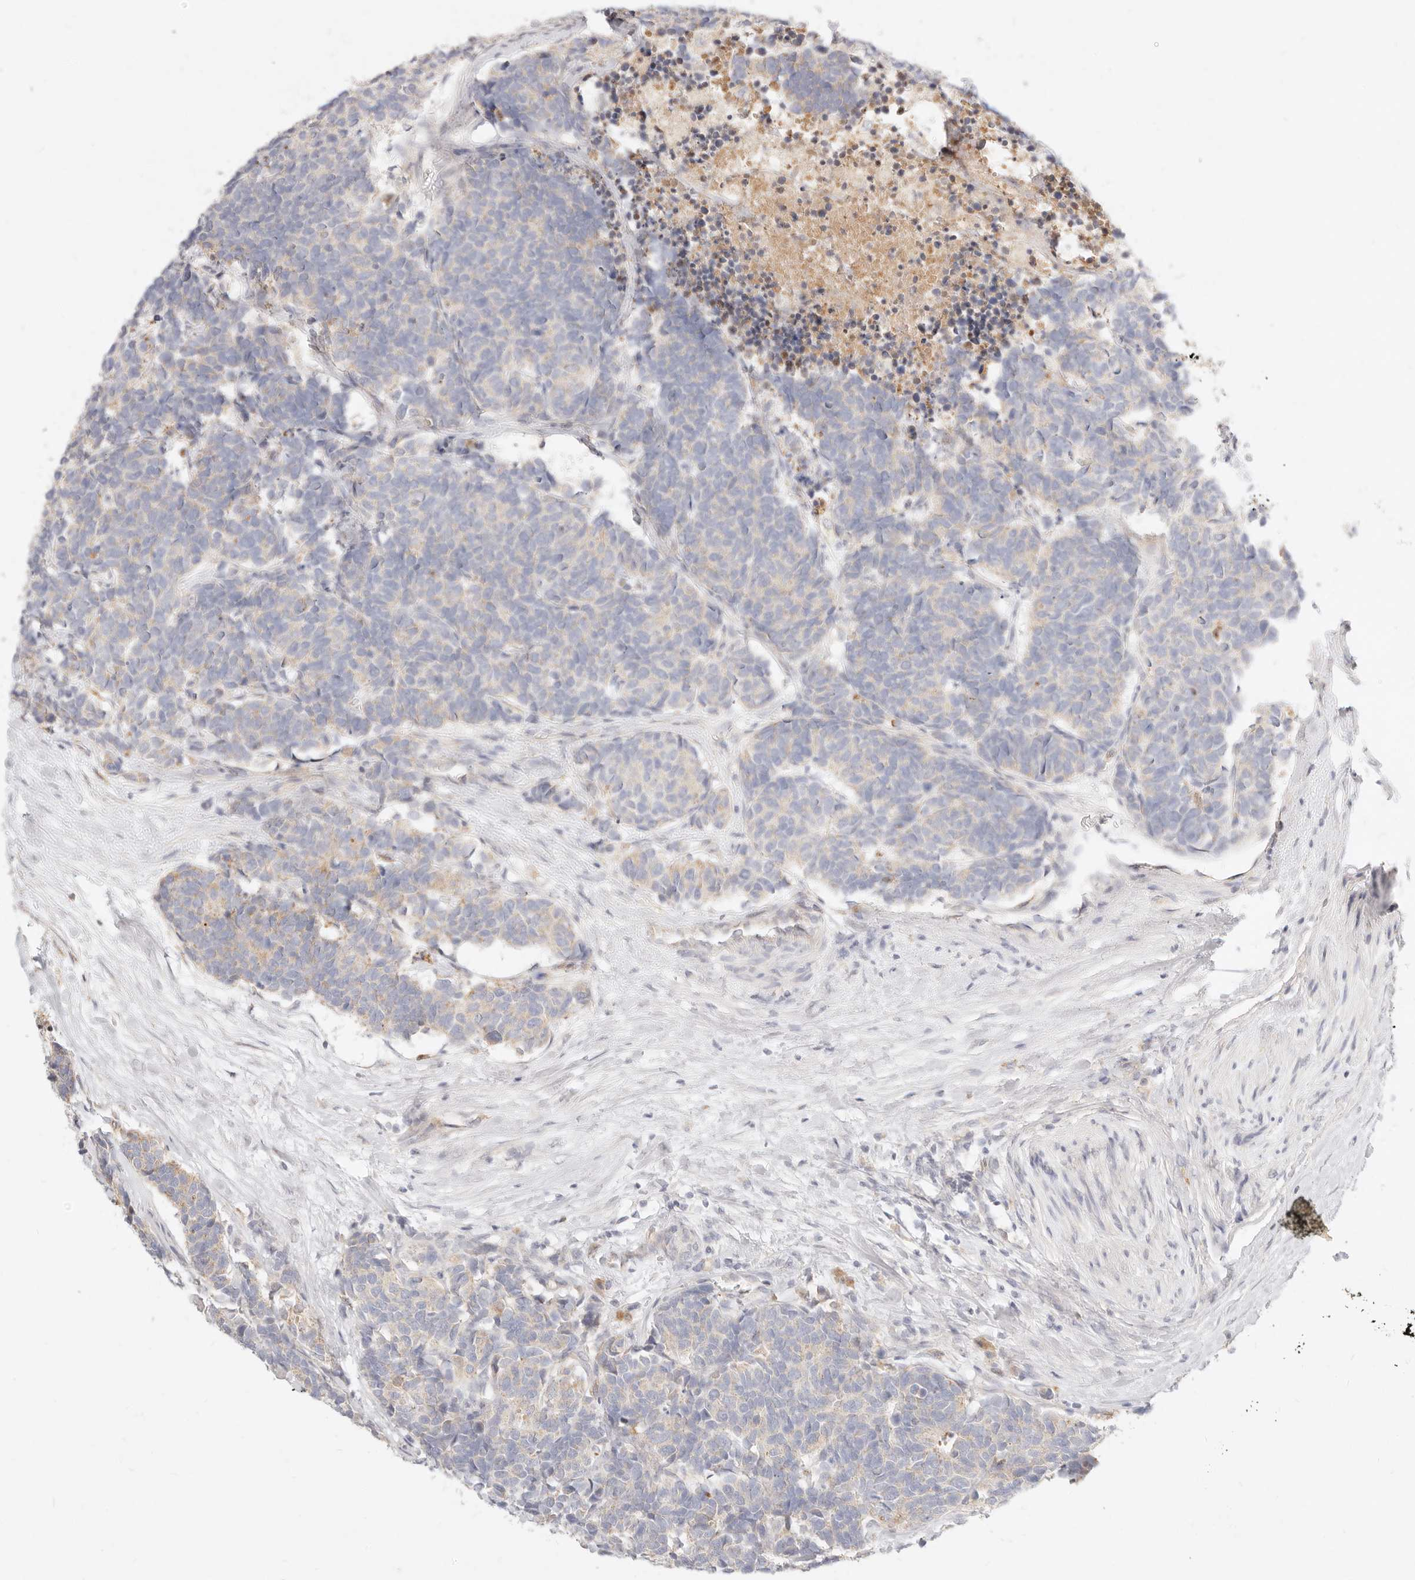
{"staining": {"intensity": "negative", "quantity": "none", "location": "none"}, "tissue": "carcinoid", "cell_type": "Tumor cells", "image_type": "cancer", "snomed": [{"axis": "morphology", "description": "Carcinoma, NOS"}, {"axis": "morphology", "description": "Carcinoid, malignant, NOS"}, {"axis": "topography", "description": "Urinary bladder"}], "caption": "Immunohistochemical staining of human carcinoid (malignant) displays no significant staining in tumor cells.", "gene": "ACOX1", "patient": {"sex": "male", "age": 57}}